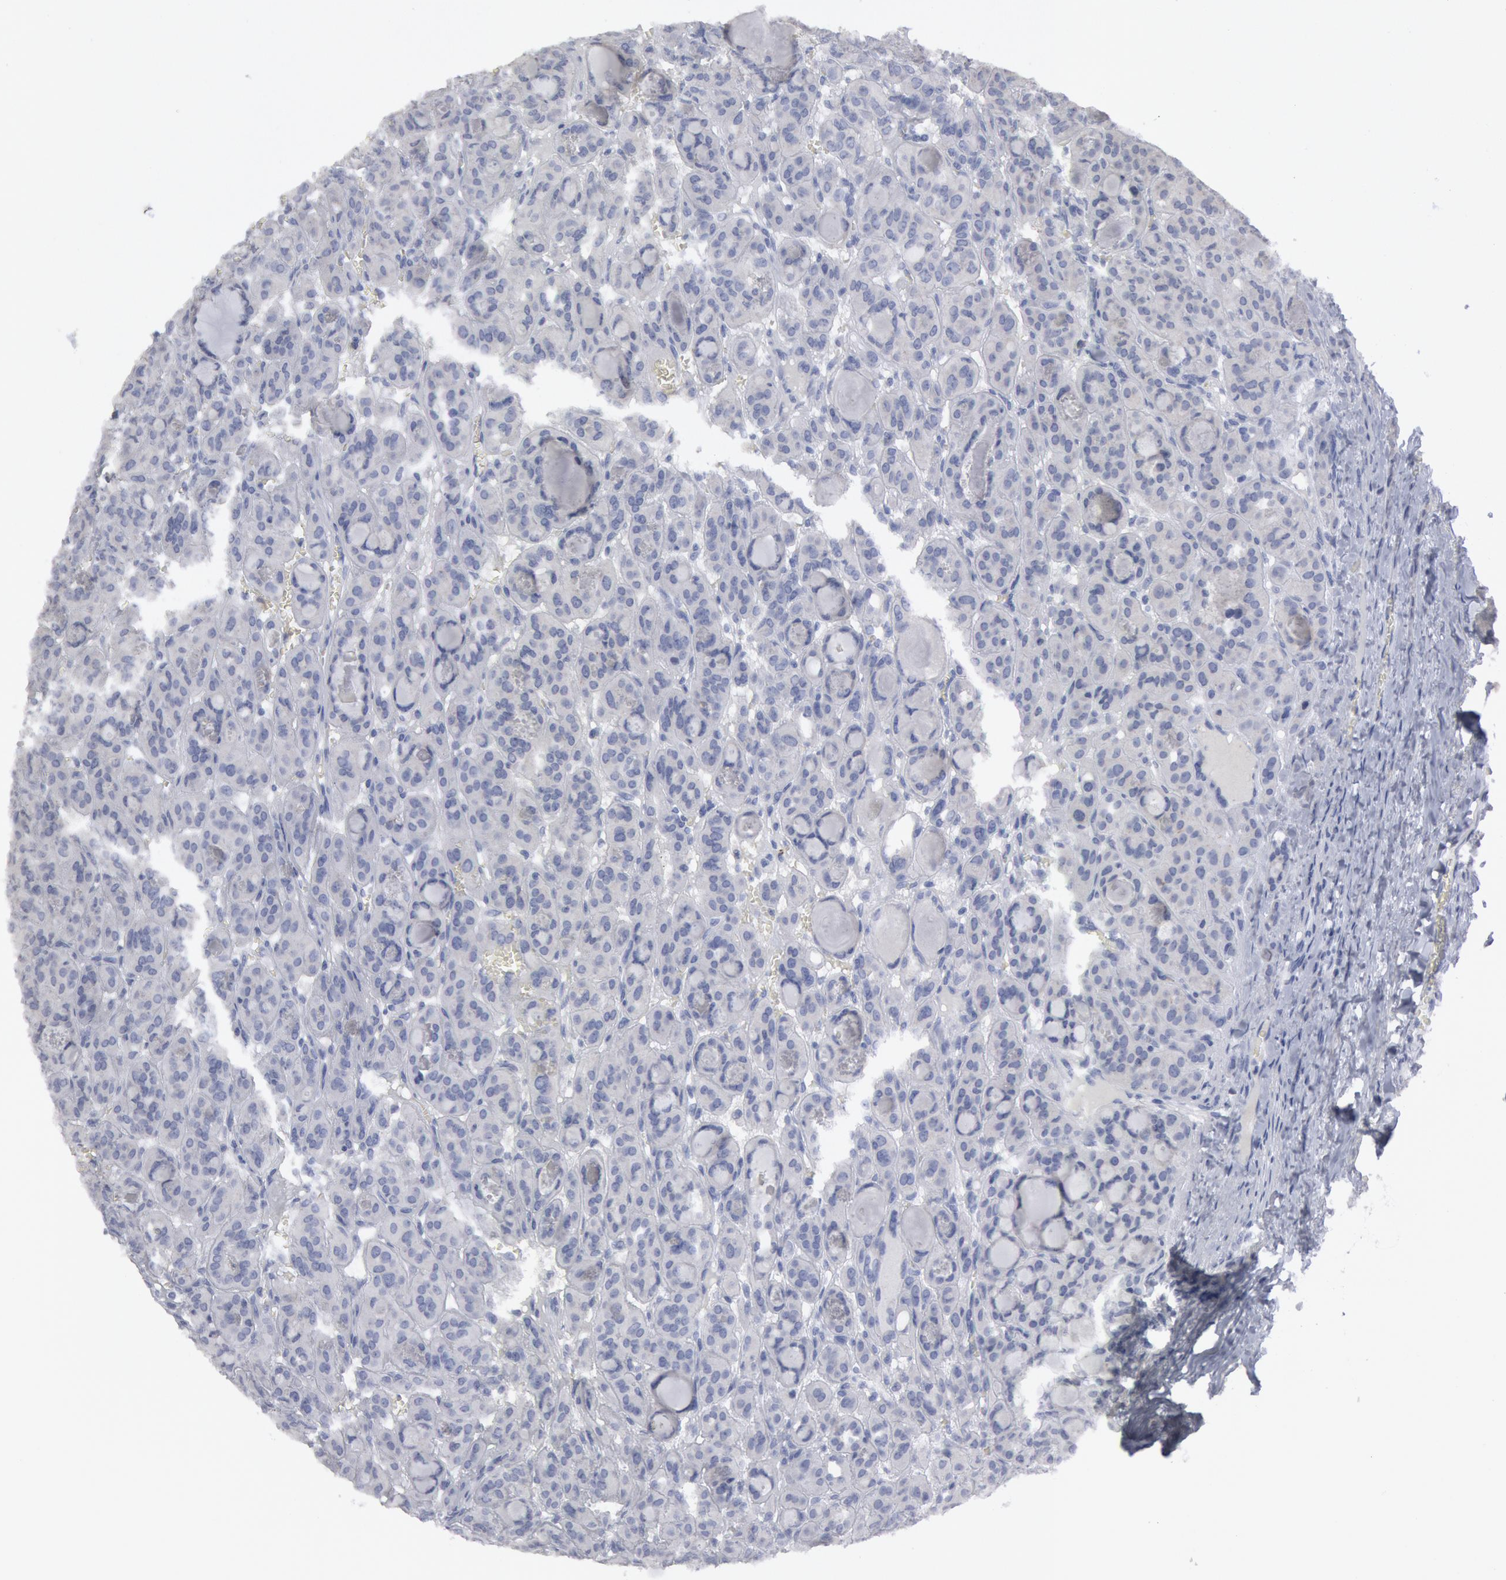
{"staining": {"intensity": "negative", "quantity": "none", "location": "none"}, "tissue": "thyroid cancer", "cell_type": "Tumor cells", "image_type": "cancer", "snomed": [{"axis": "morphology", "description": "Follicular adenoma carcinoma, NOS"}, {"axis": "topography", "description": "Thyroid gland"}], "caption": "Protein analysis of thyroid follicular adenoma carcinoma exhibits no significant staining in tumor cells.", "gene": "DMC1", "patient": {"sex": "female", "age": 71}}